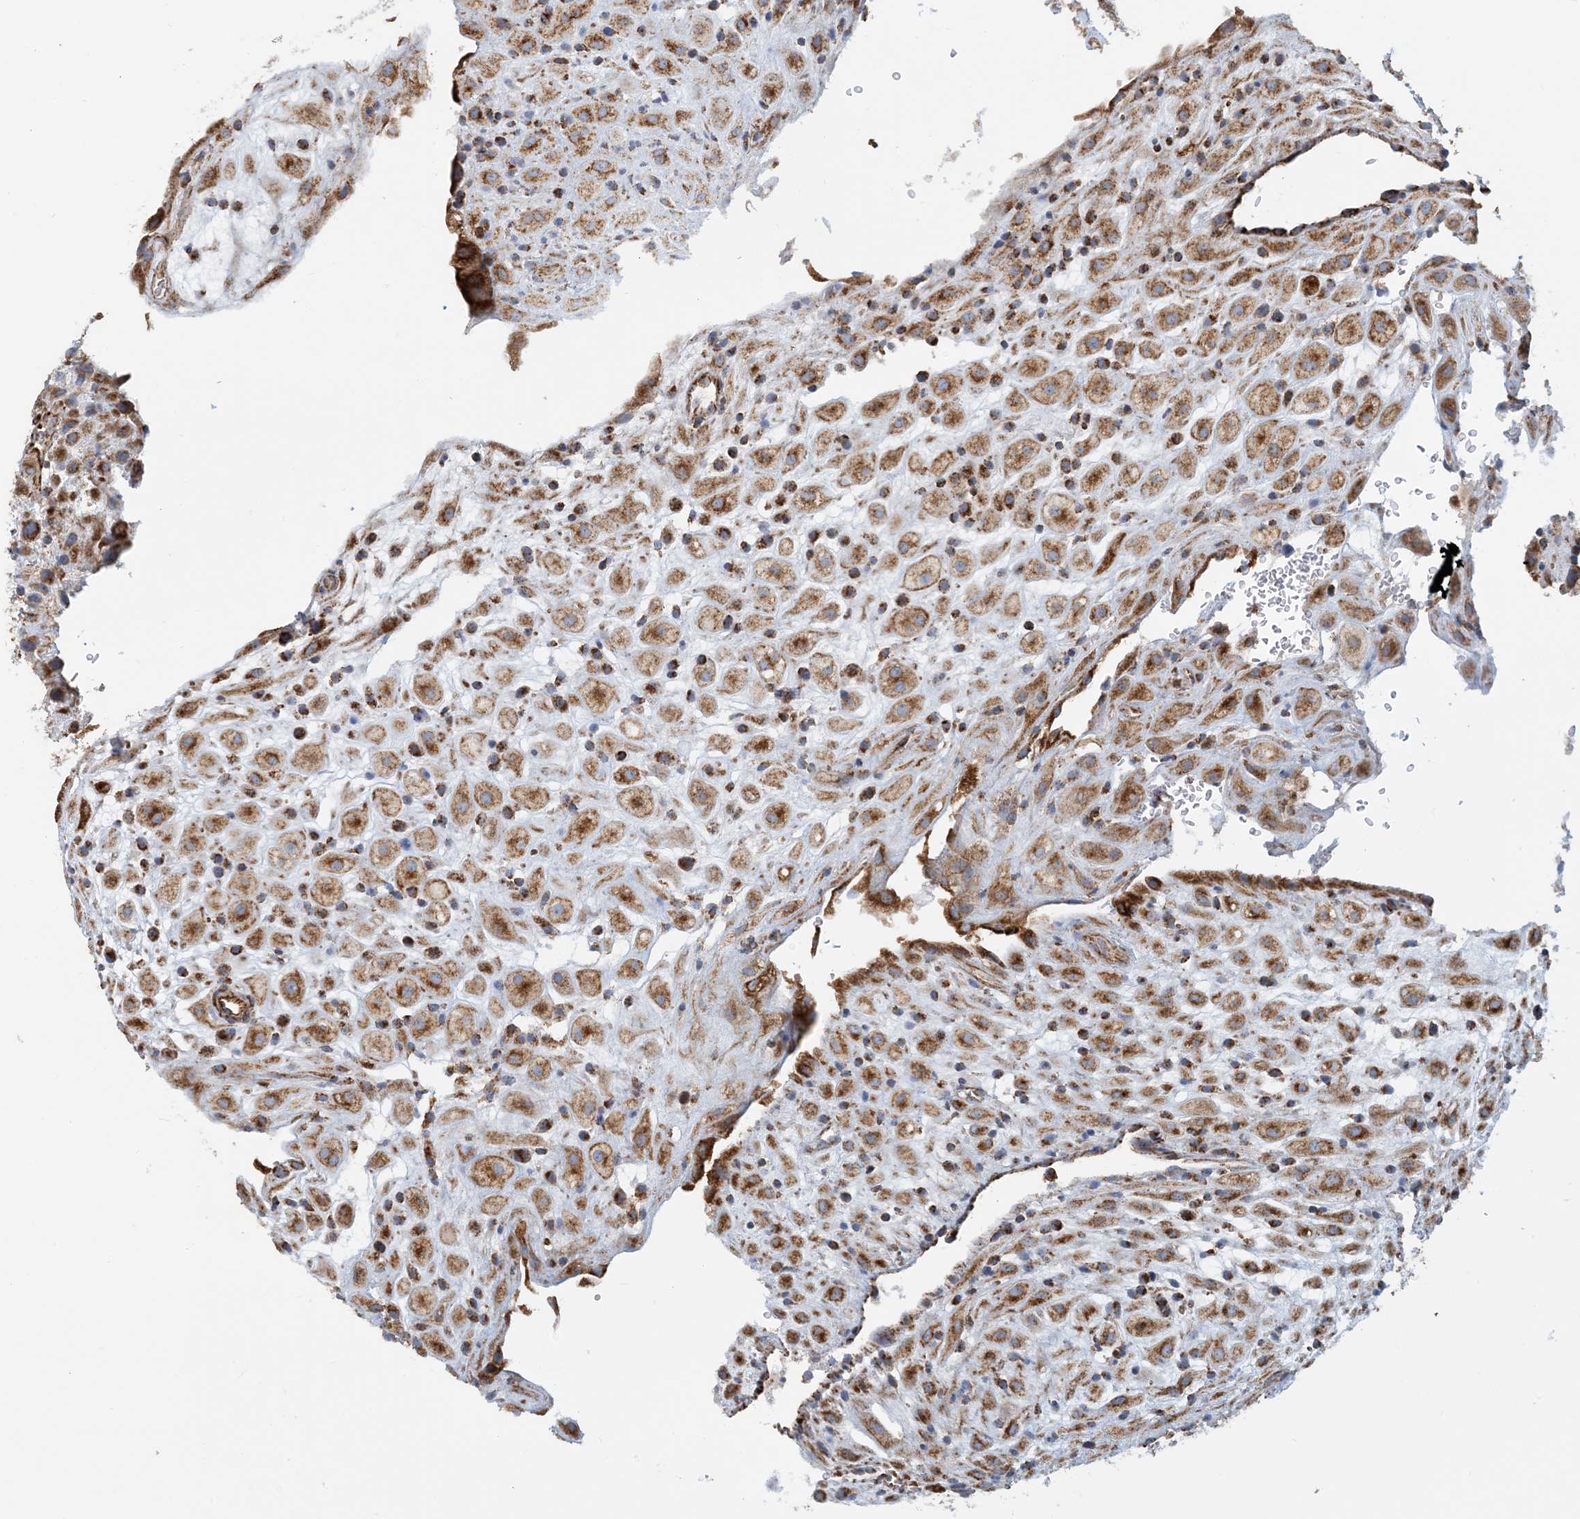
{"staining": {"intensity": "moderate", "quantity": ">75%", "location": "cytoplasmic/membranous"}, "tissue": "placenta", "cell_type": "Decidual cells", "image_type": "normal", "snomed": [{"axis": "morphology", "description": "Normal tissue, NOS"}, {"axis": "topography", "description": "Placenta"}], "caption": "DAB immunohistochemical staining of normal human placenta displays moderate cytoplasmic/membranous protein expression in approximately >75% of decidual cells.", "gene": "COA3", "patient": {"sex": "female", "age": 35}}